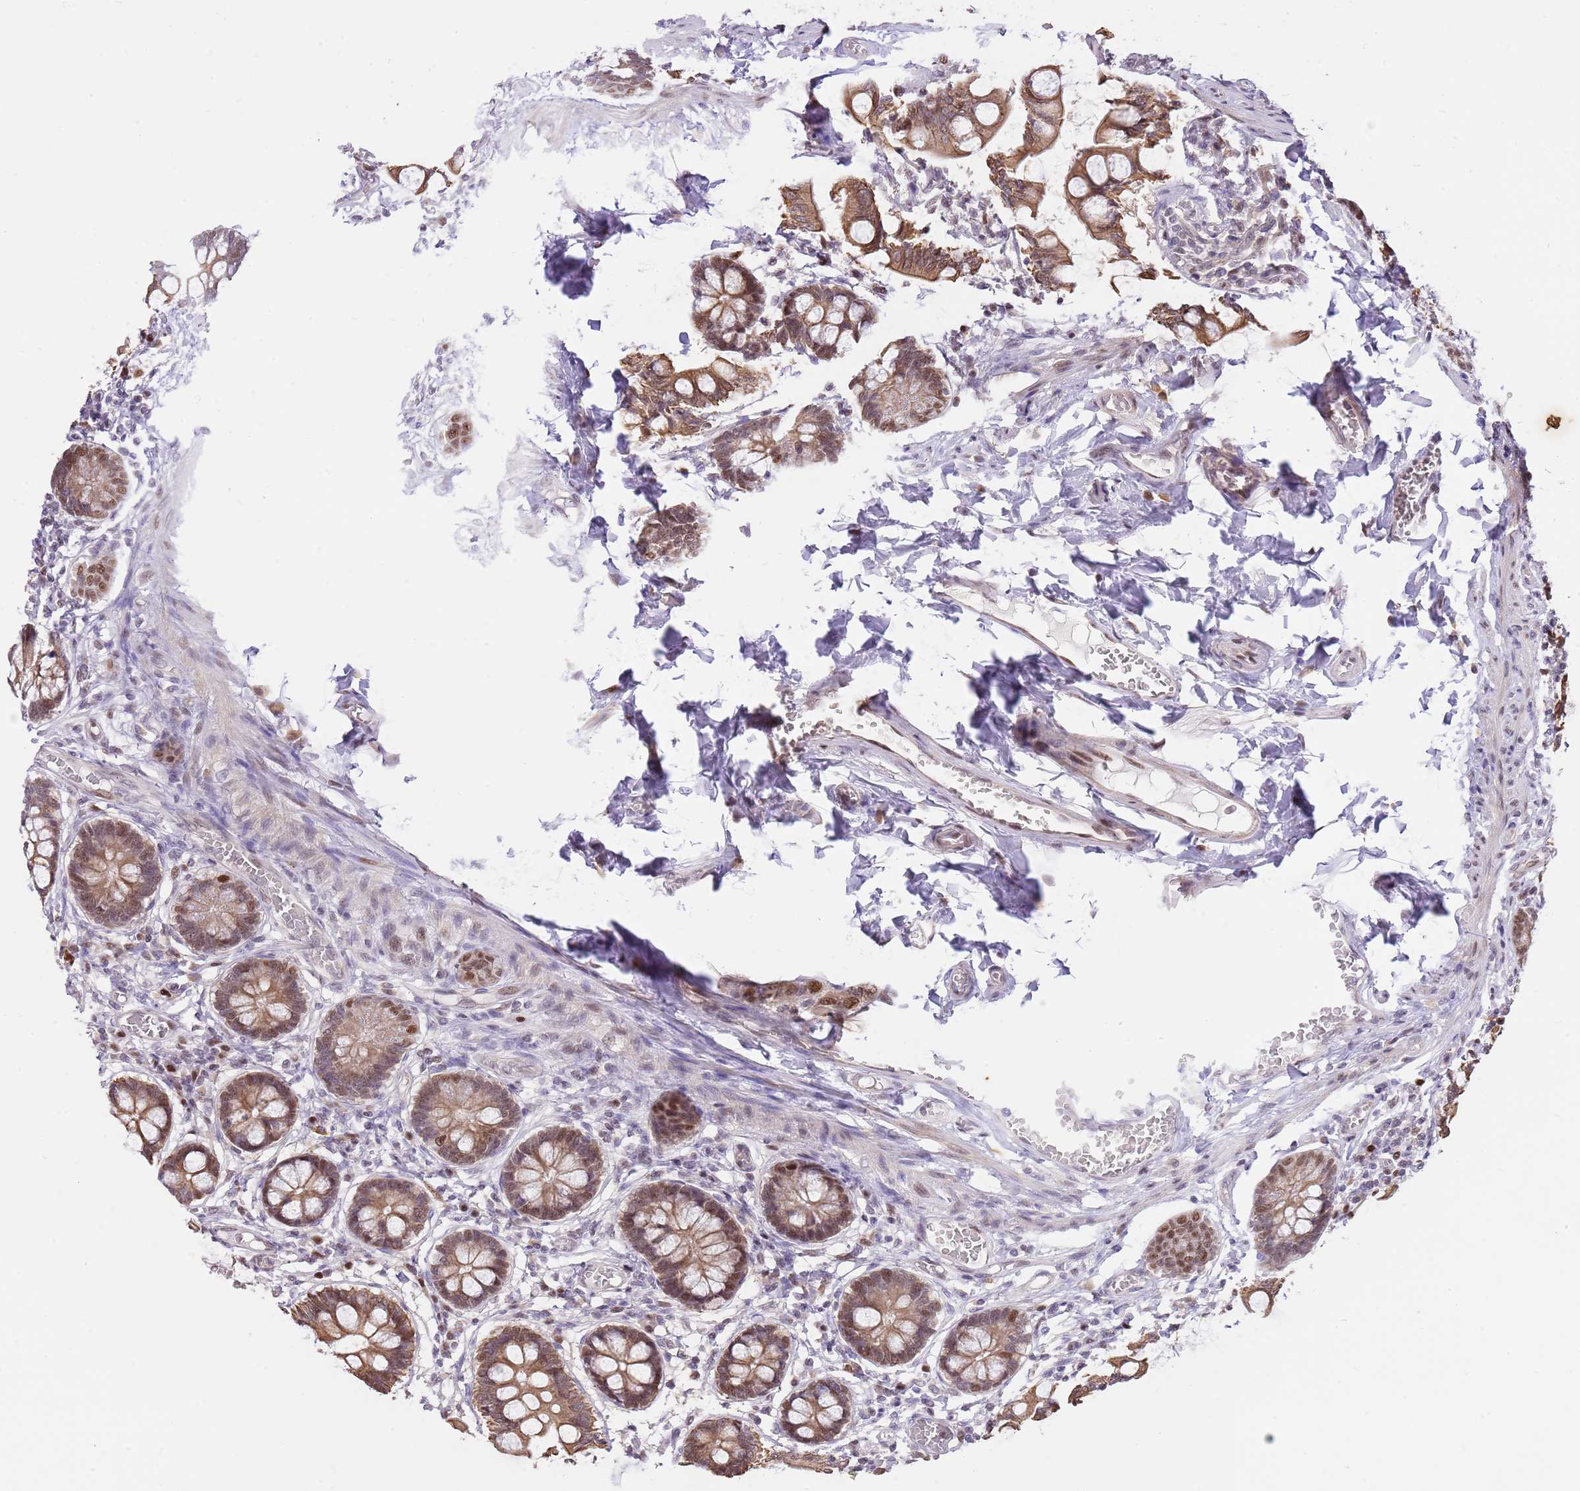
{"staining": {"intensity": "moderate", "quantity": ">75%", "location": "cytoplasmic/membranous,nuclear"}, "tissue": "small intestine", "cell_type": "Glandular cells", "image_type": "normal", "snomed": [{"axis": "morphology", "description": "Normal tissue, NOS"}, {"axis": "topography", "description": "Small intestine"}], "caption": "Immunohistochemistry (IHC) (DAB) staining of unremarkable human small intestine displays moderate cytoplasmic/membranous,nuclear protein expression in approximately >75% of glandular cells. The protein of interest is stained brown, and the nuclei are stained in blue (DAB (3,3'-diaminobenzidine) IHC with brightfield microscopy, high magnification).", "gene": "RFK", "patient": {"sex": "male", "age": 52}}